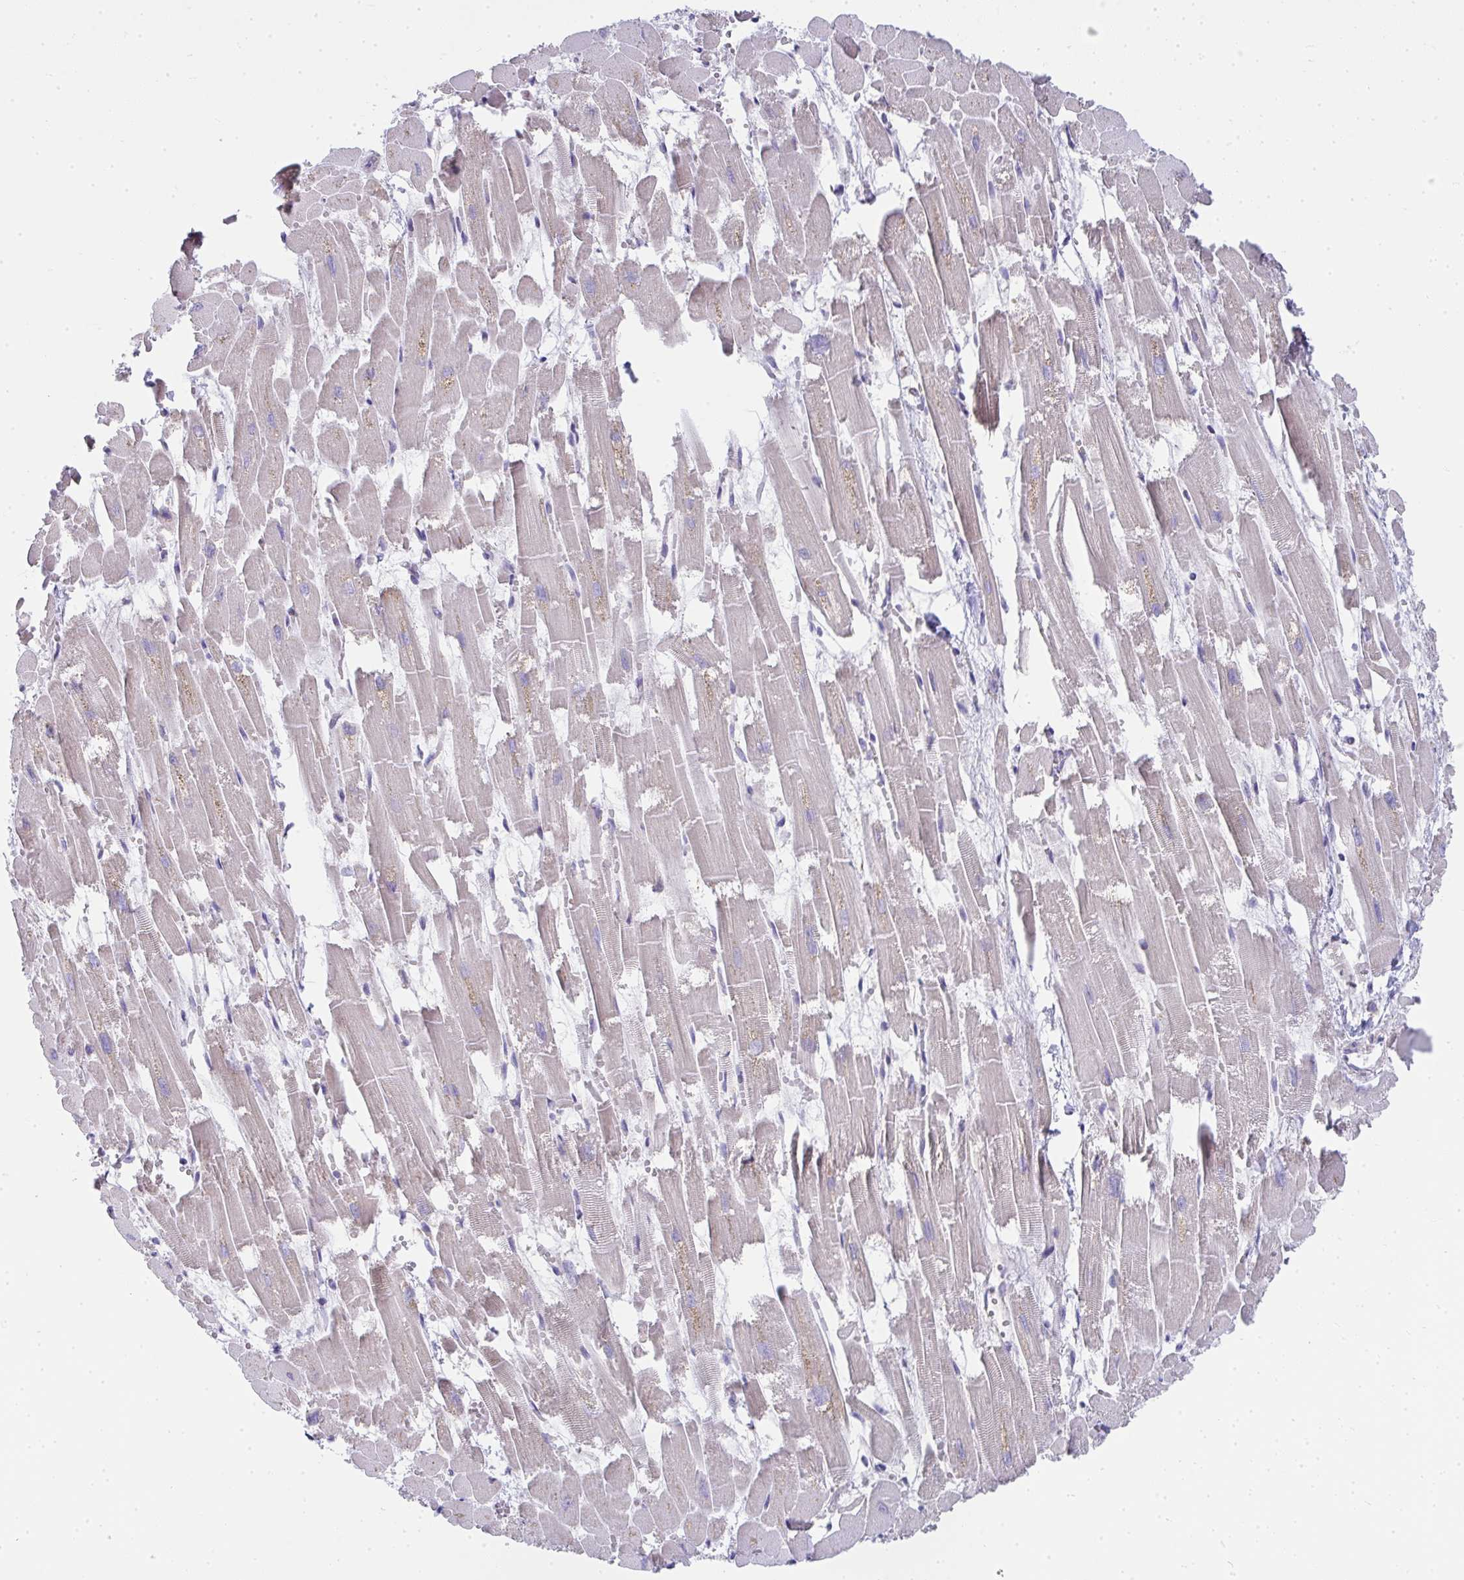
{"staining": {"intensity": "negative", "quantity": "none", "location": "none"}, "tissue": "heart muscle", "cell_type": "Cardiomyocytes", "image_type": "normal", "snomed": [{"axis": "morphology", "description": "Normal tissue, NOS"}, {"axis": "topography", "description": "Heart"}], "caption": "Immunohistochemistry (IHC) of unremarkable human heart muscle demonstrates no expression in cardiomyocytes. (DAB immunohistochemistry visualized using brightfield microscopy, high magnification).", "gene": "SLC6A1", "patient": {"sex": "female", "age": 52}}